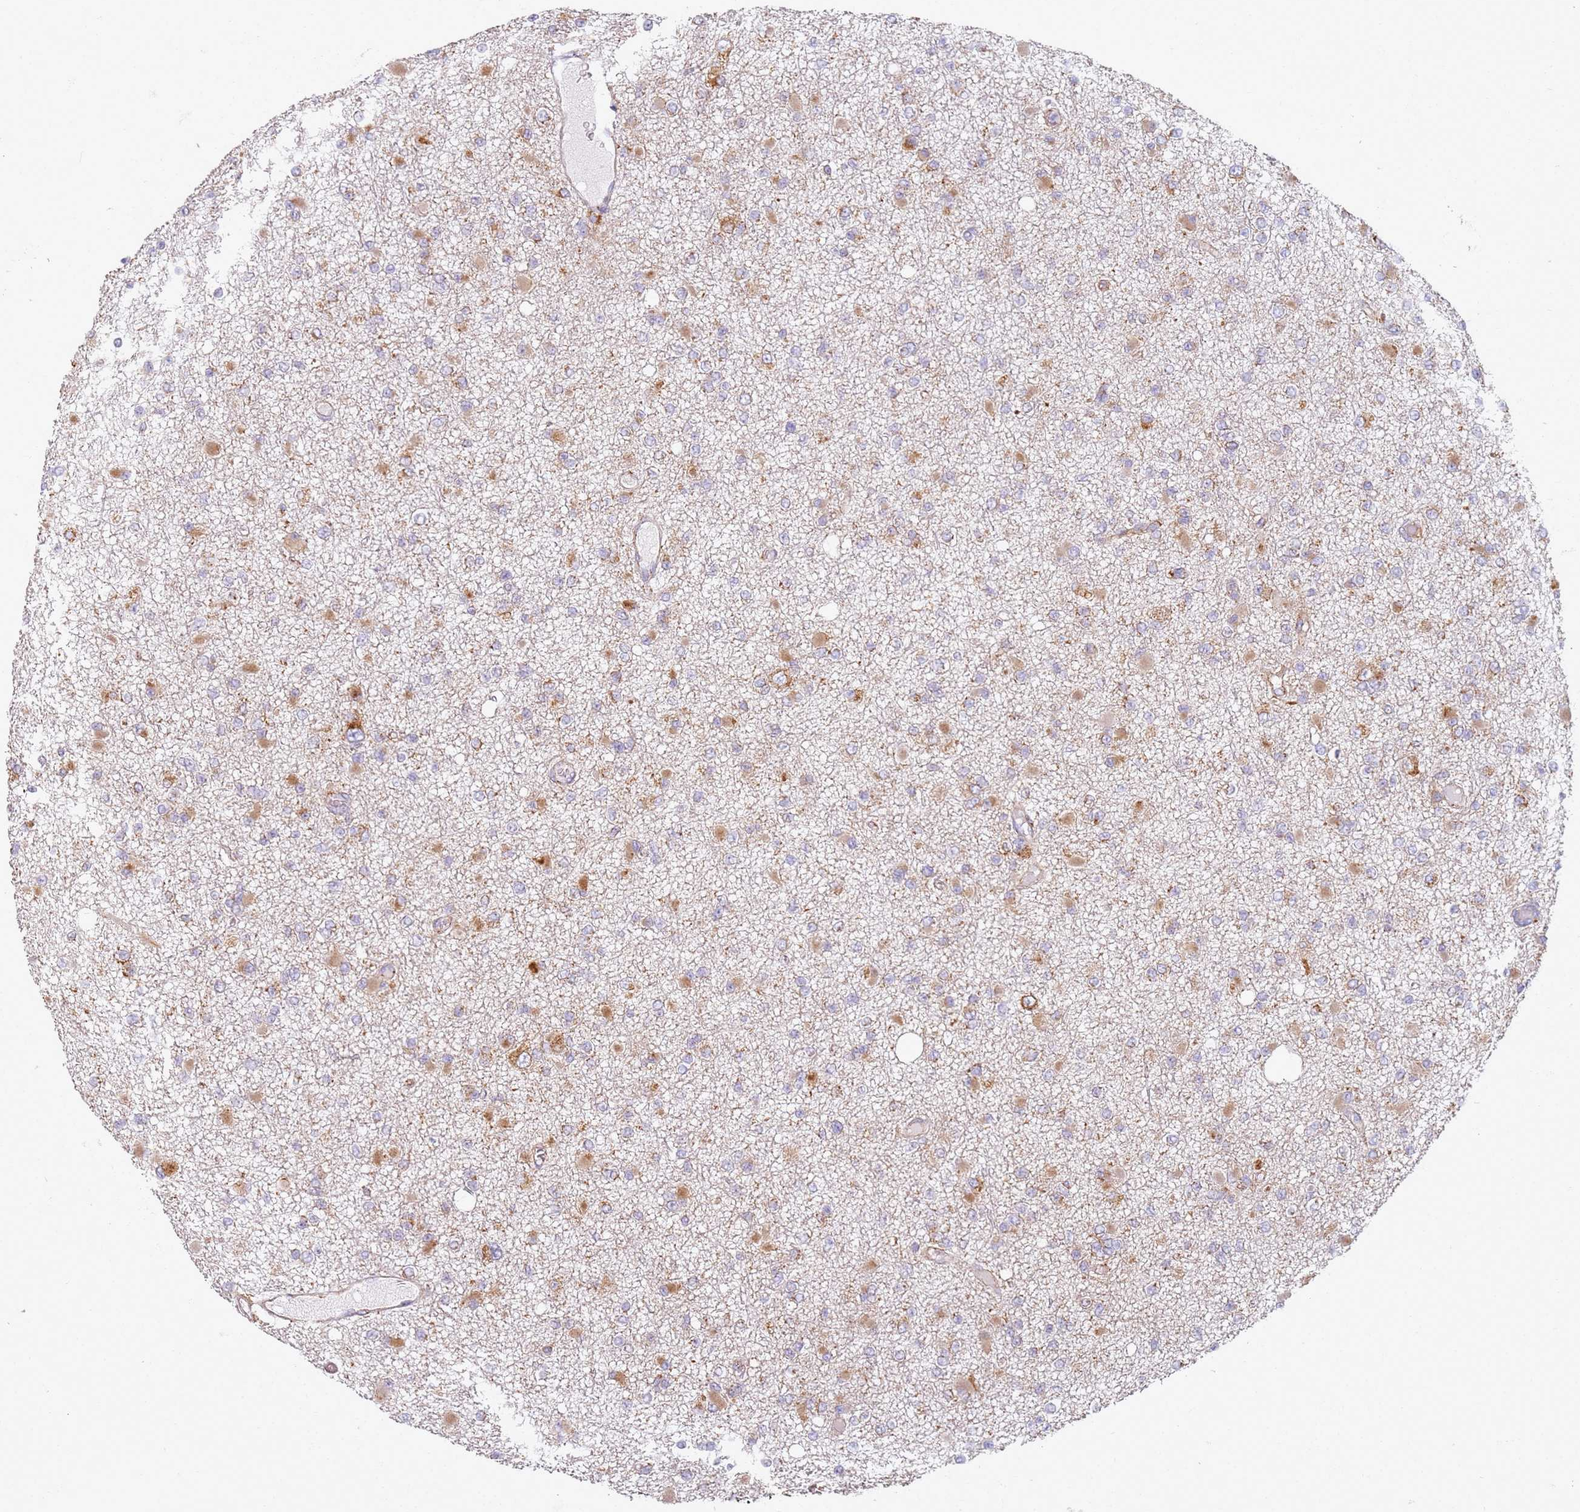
{"staining": {"intensity": "moderate", "quantity": ">75%", "location": "cytoplasmic/membranous"}, "tissue": "glioma", "cell_type": "Tumor cells", "image_type": "cancer", "snomed": [{"axis": "morphology", "description": "Glioma, malignant, Low grade"}, {"axis": "topography", "description": "Brain"}], "caption": "Malignant low-grade glioma tissue shows moderate cytoplasmic/membranous expression in approximately >75% of tumor cells", "gene": "PROKR2", "patient": {"sex": "female", "age": 22}}